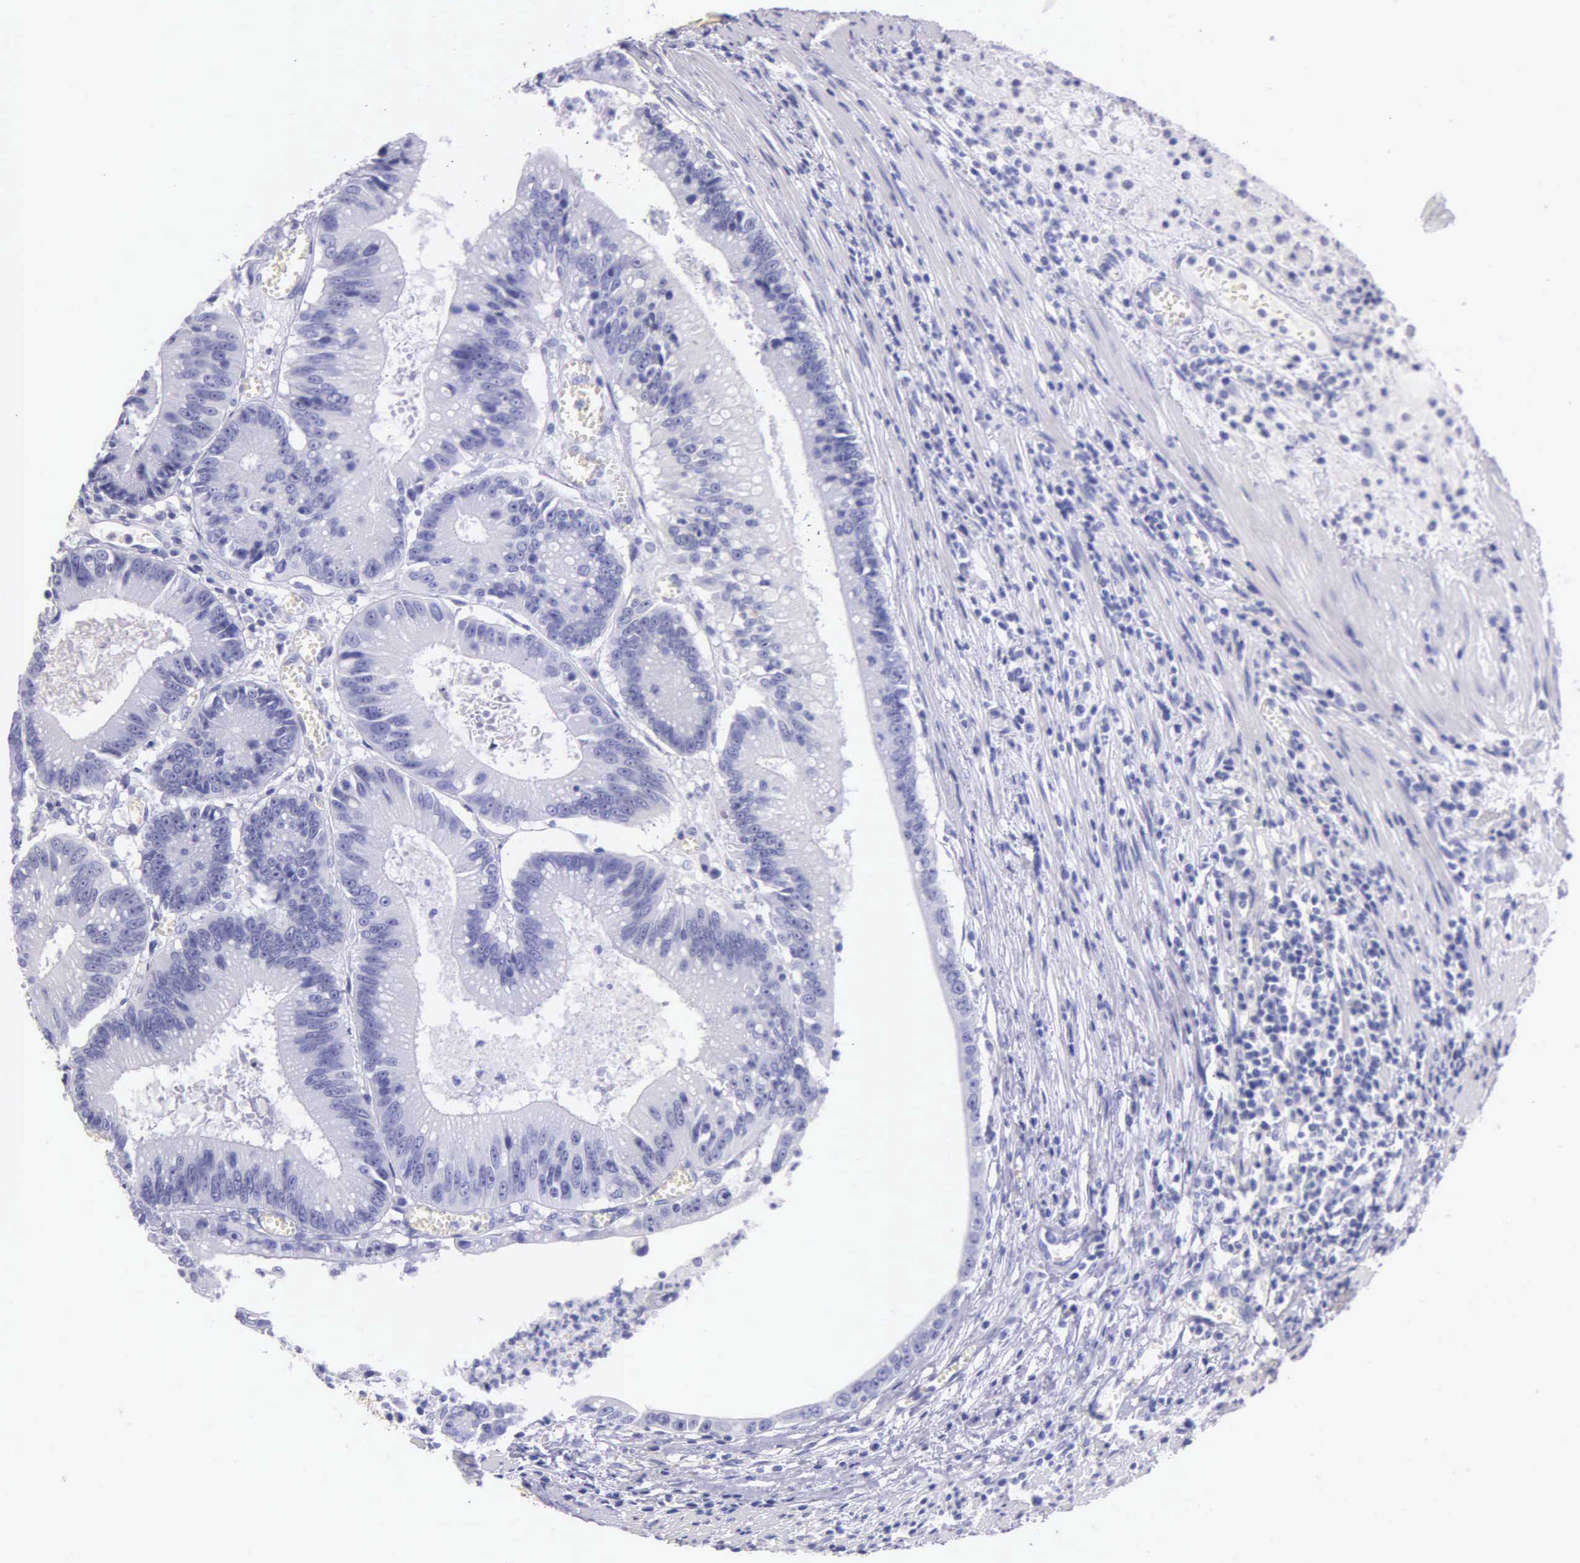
{"staining": {"intensity": "negative", "quantity": "none", "location": "none"}, "tissue": "colorectal cancer", "cell_type": "Tumor cells", "image_type": "cancer", "snomed": [{"axis": "morphology", "description": "Adenocarcinoma, NOS"}, {"axis": "topography", "description": "Rectum"}], "caption": "This is an immunohistochemistry histopathology image of human colorectal cancer (adenocarcinoma). There is no positivity in tumor cells.", "gene": "KLK3", "patient": {"sex": "female", "age": 81}}